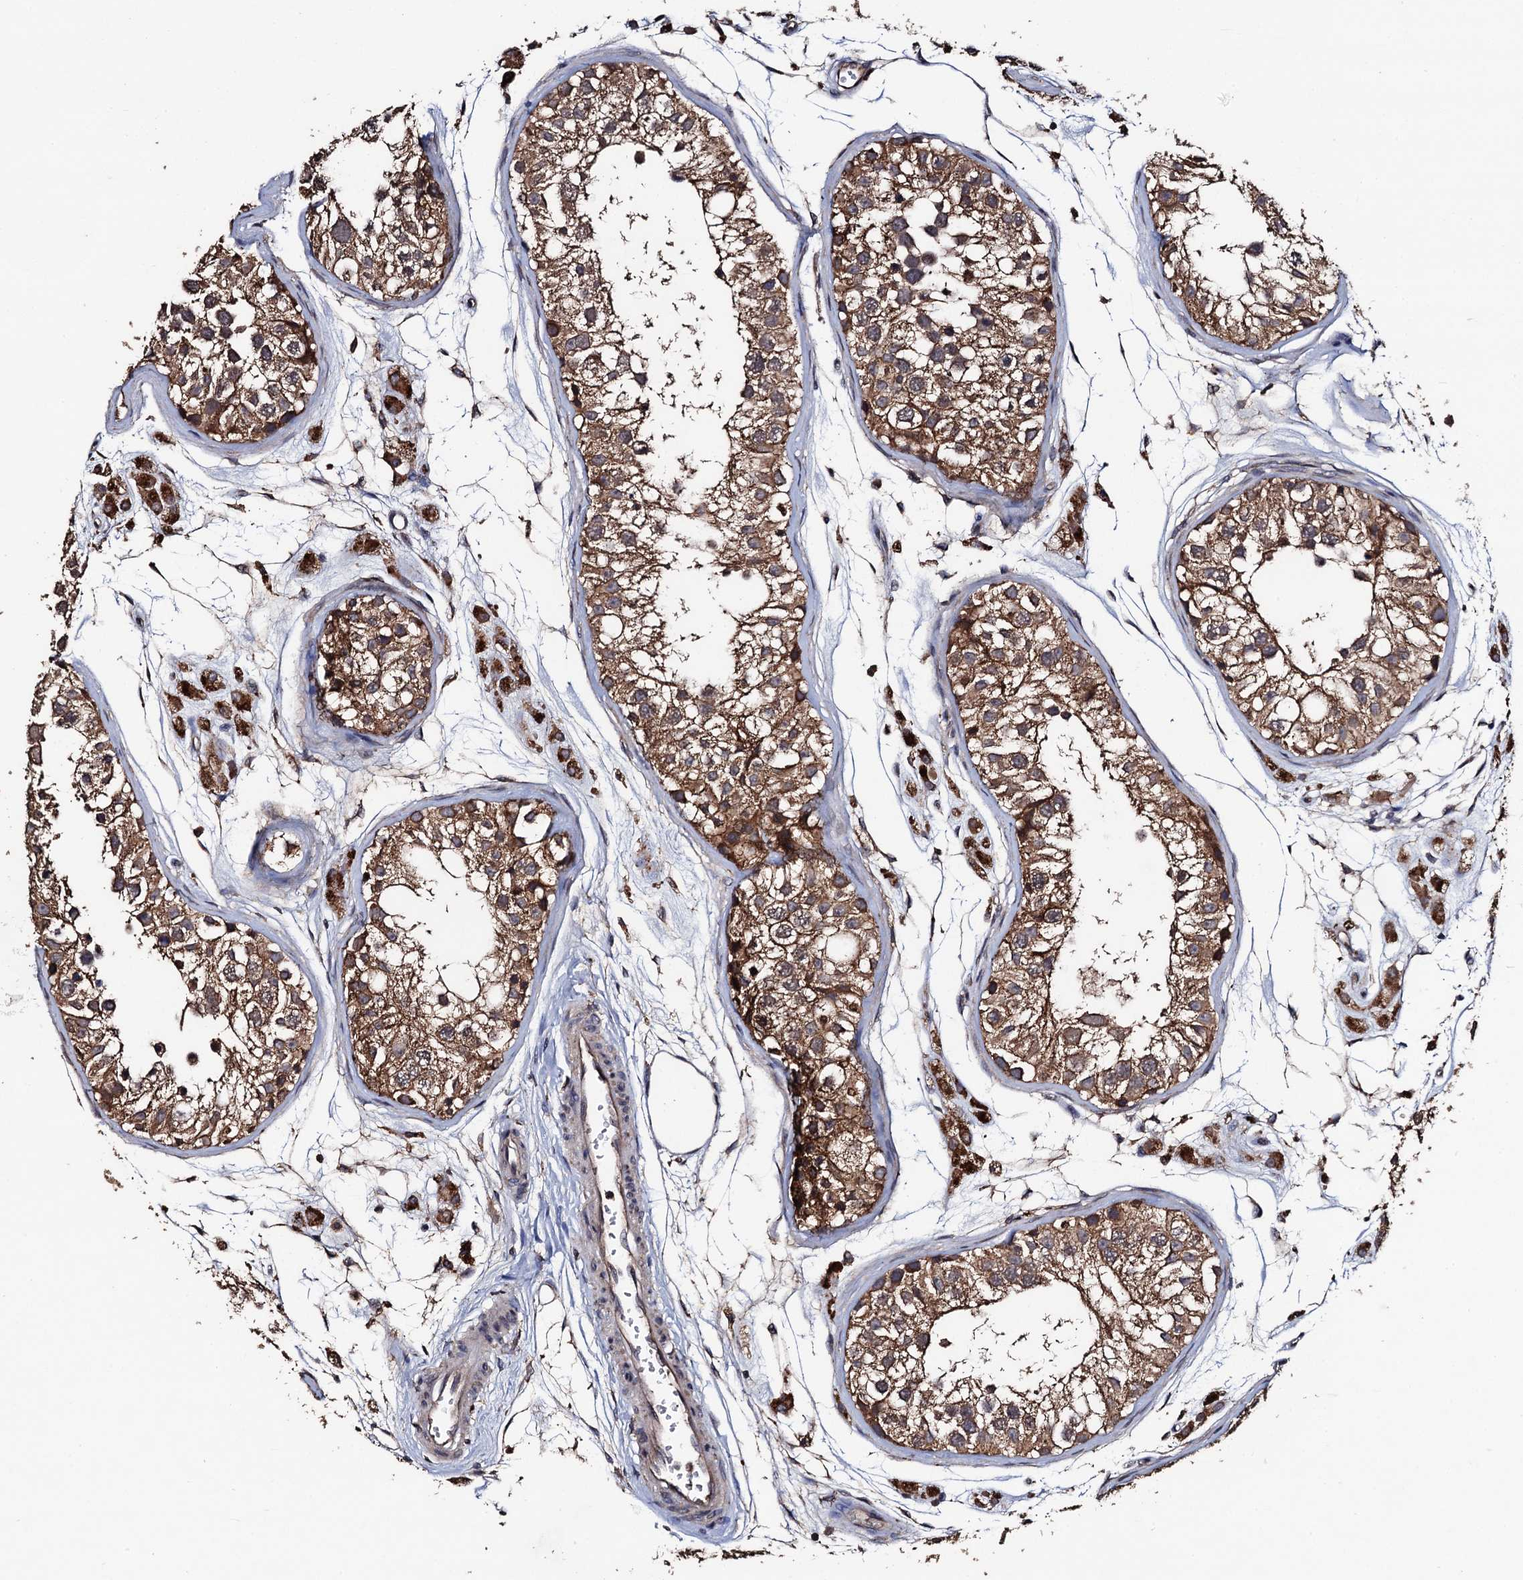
{"staining": {"intensity": "strong", "quantity": ">75%", "location": "cytoplasmic/membranous"}, "tissue": "testis", "cell_type": "Cells in seminiferous ducts", "image_type": "normal", "snomed": [{"axis": "morphology", "description": "Normal tissue, NOS"}, {"axis": "morphology", "description": "Adenocarcinoma, metastatic, NOS"}, {"axis": "topography", "description": "Testis"}], "caption": "Approximately >75% of cells in seminiferous ducts in benign human testis reveal strong cytoplasmic/membranous protein expression as visualized by brown immunohistochemical staining.", "gene": "PPTC7", "patient": {"sex": "male", "age": 26}}